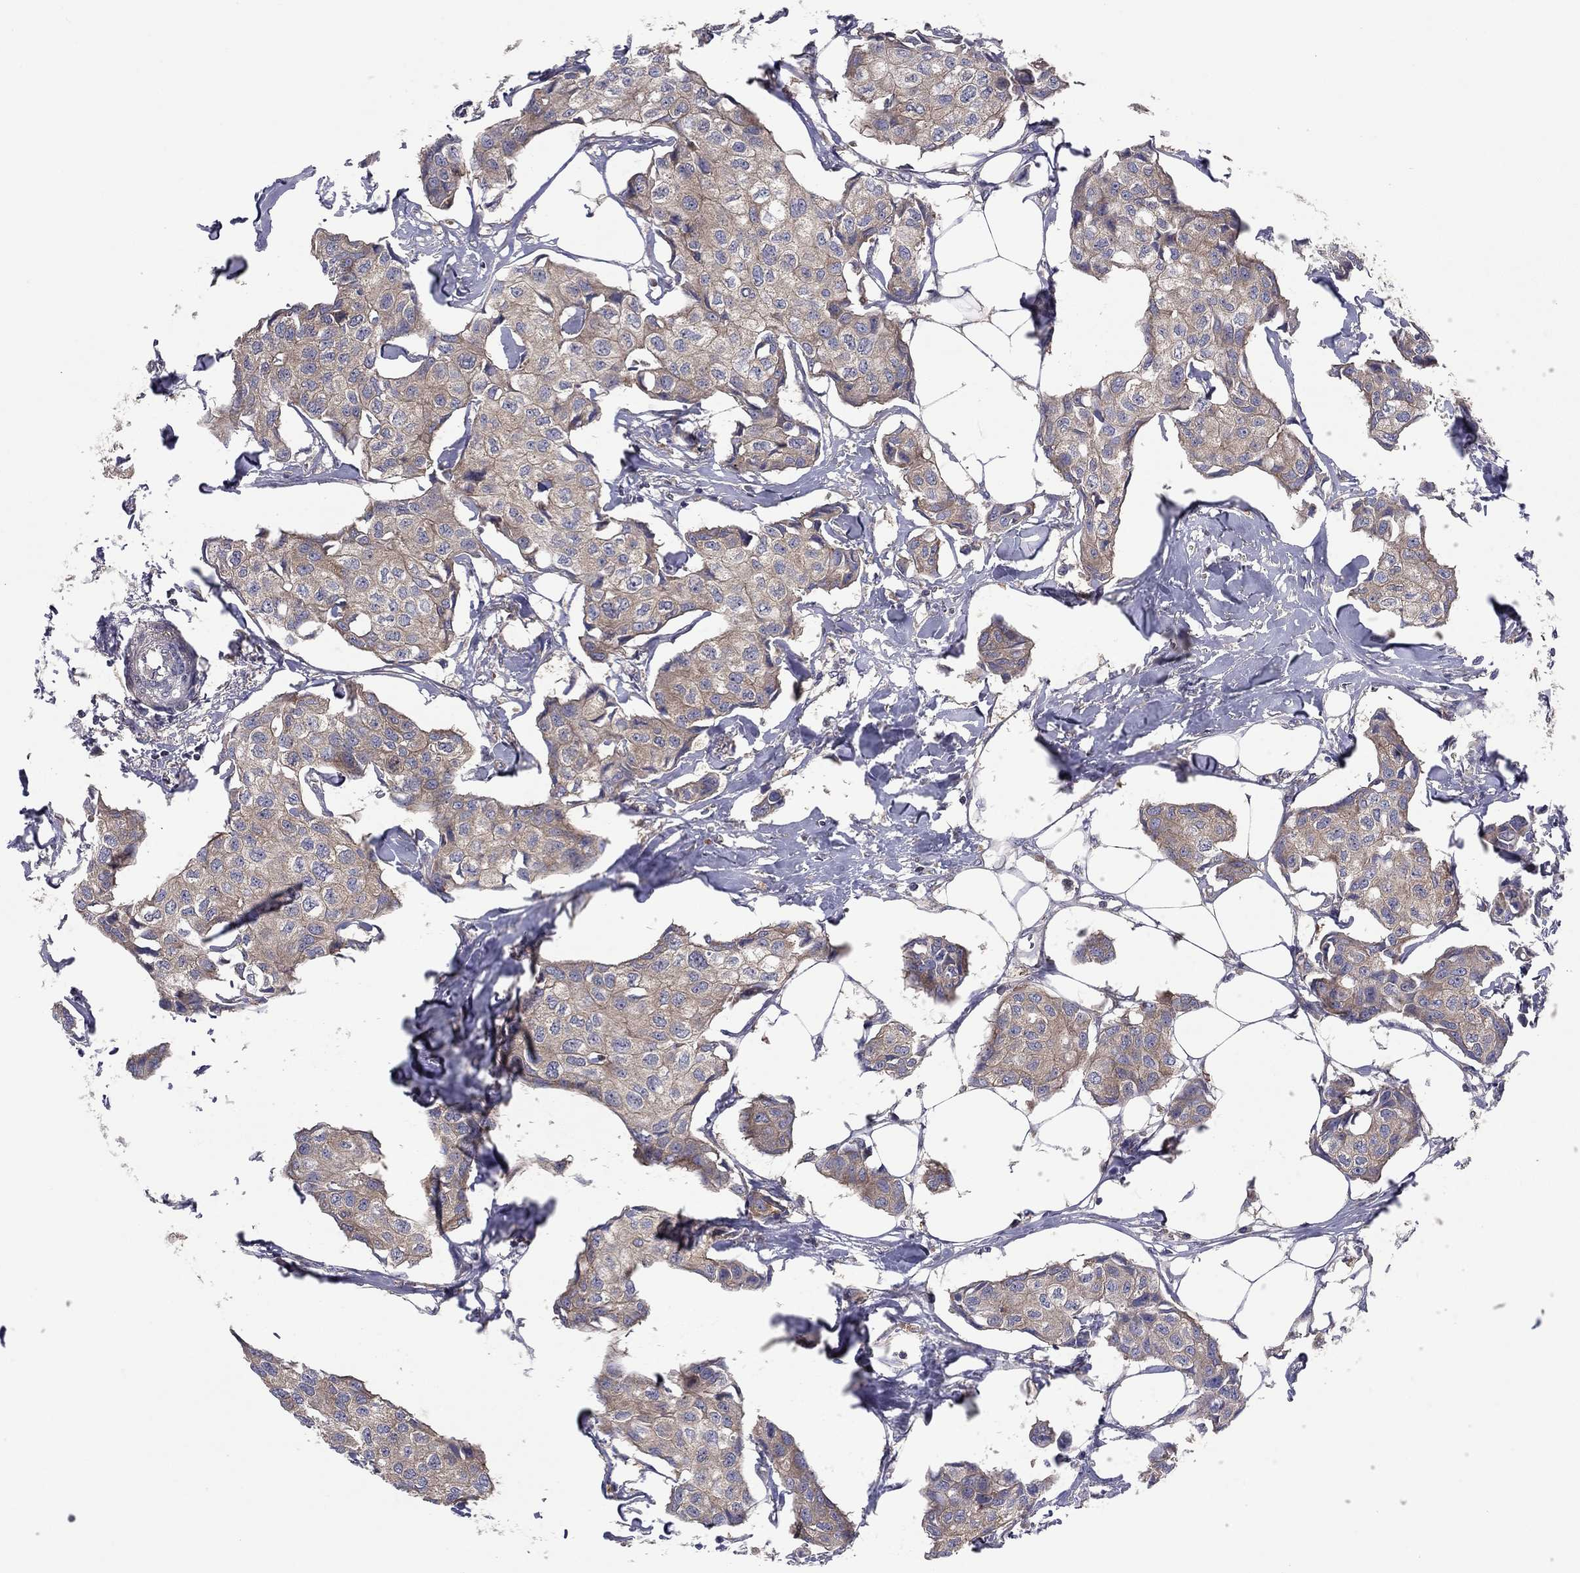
{"staining": {"intensity": "weak", "quantity": "<25%", "location": "cytoplasmic/membranous"}, "tissue": "breast cancer", "cell_type": "Tumor cells", "image_type": "cancer", "snomed": [{"axis": "morphology", "description": "Duct carcinoma"}, {"axis": "topography", "description": "Breast"}], "caption": "The image shows no staining of tumor cells in breast cancer. The staining is performed using DAB brown chromogen with nuclei counter-stained in using hematoxylin.", "gene": "RNF123", "patient": {"sex": "female", "age": 80}}